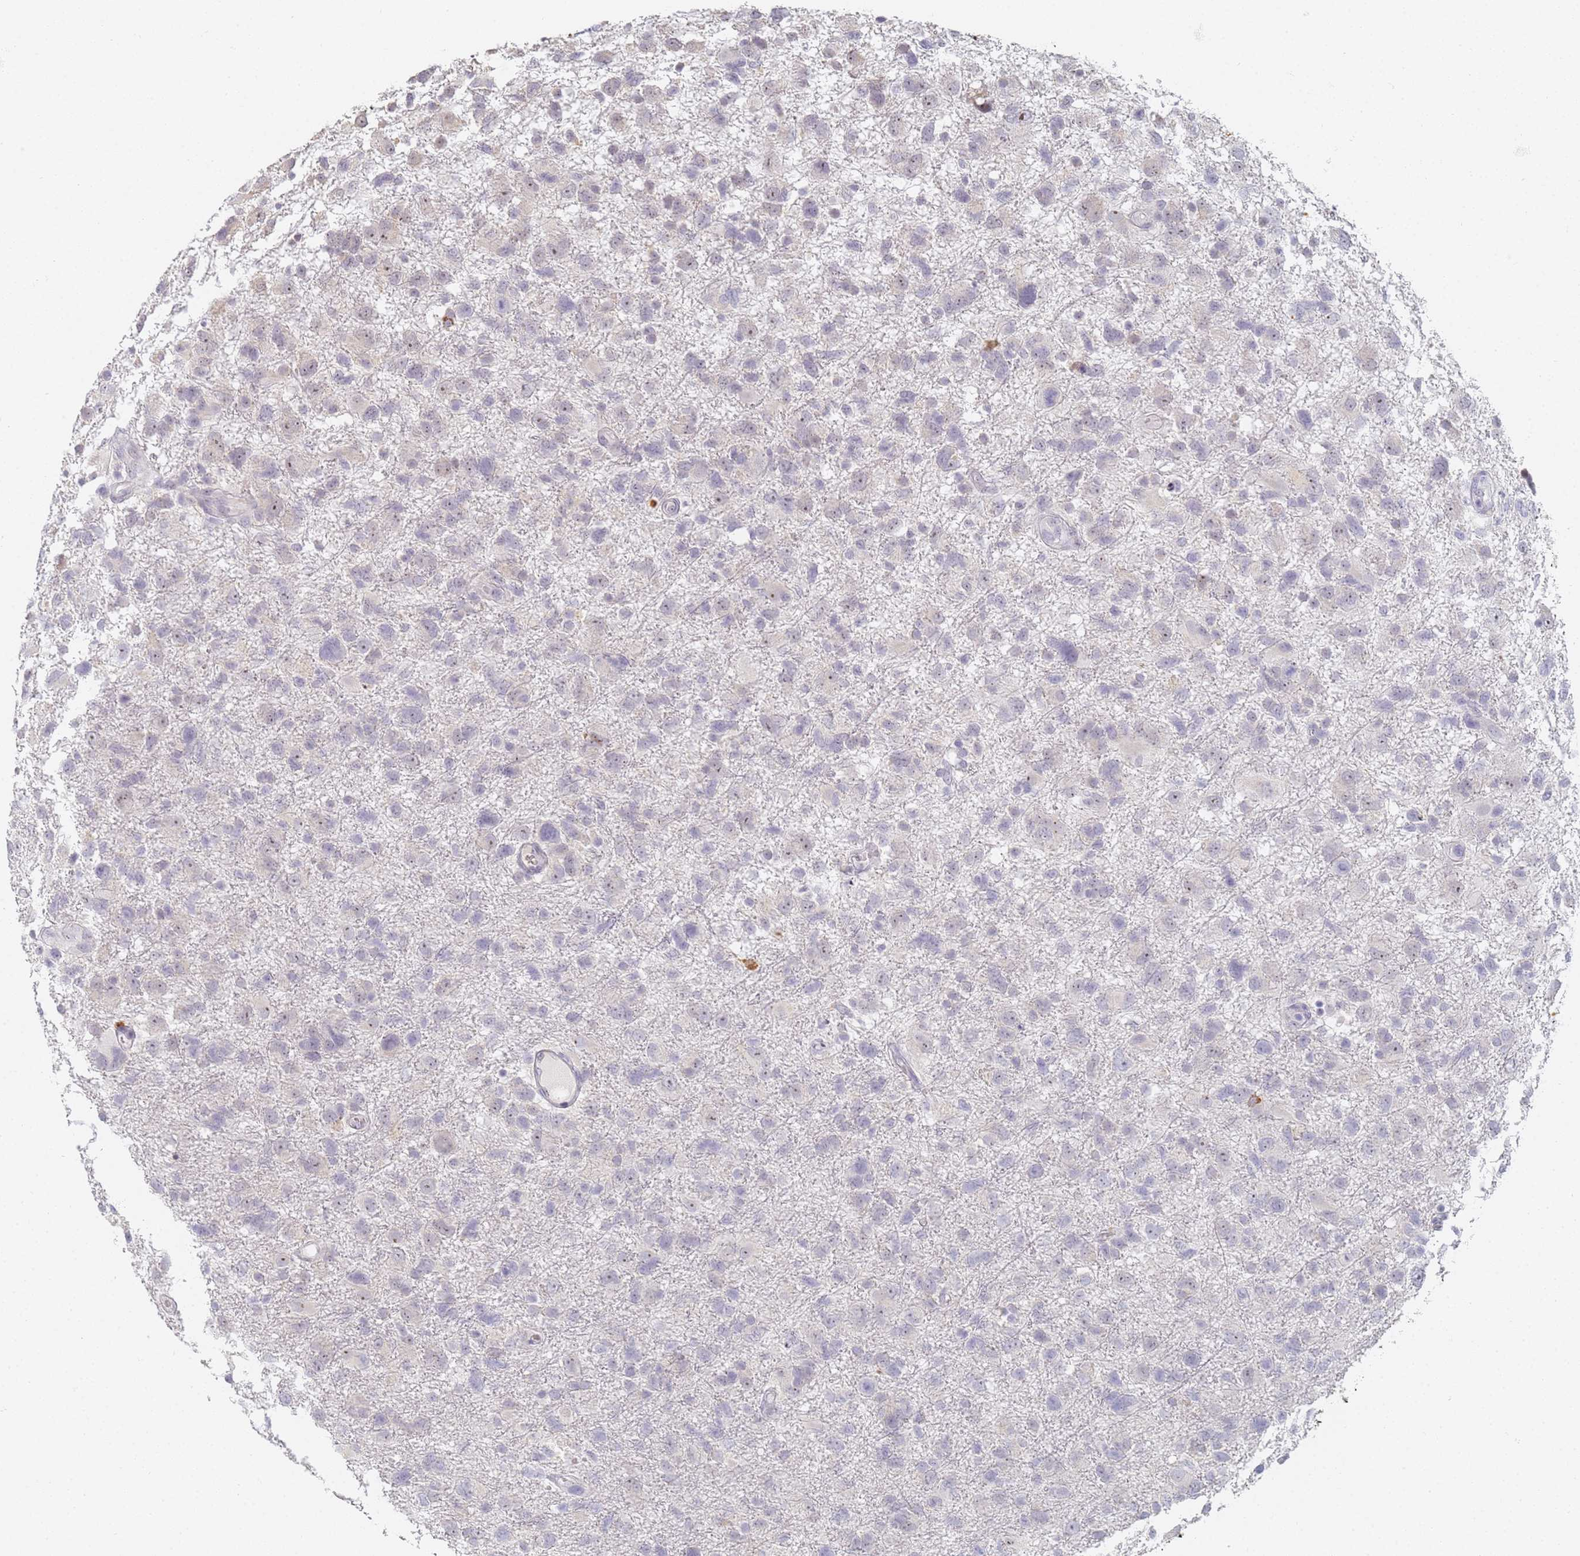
{"staining": {"intensity": "weak", "quantity": "<25%", "location": "nuclear"}, "tissue": "glioma", "cell_type": "Tumor cells", "image_type": "cancer", "snomed": [{"axis": "morphology", "description": "Glioma, malignant, High grade"}, {"axis": "topography", "description": "Brain"}], "caption": "Tumor cells show no significant protein positivity in glioma. (DAB (3,3'-diaminobenzidine) immunohistochemistry (IHC), high magnification).", "gene": "SLC38A9", "patient": {"sex": "male", "age": 61}}